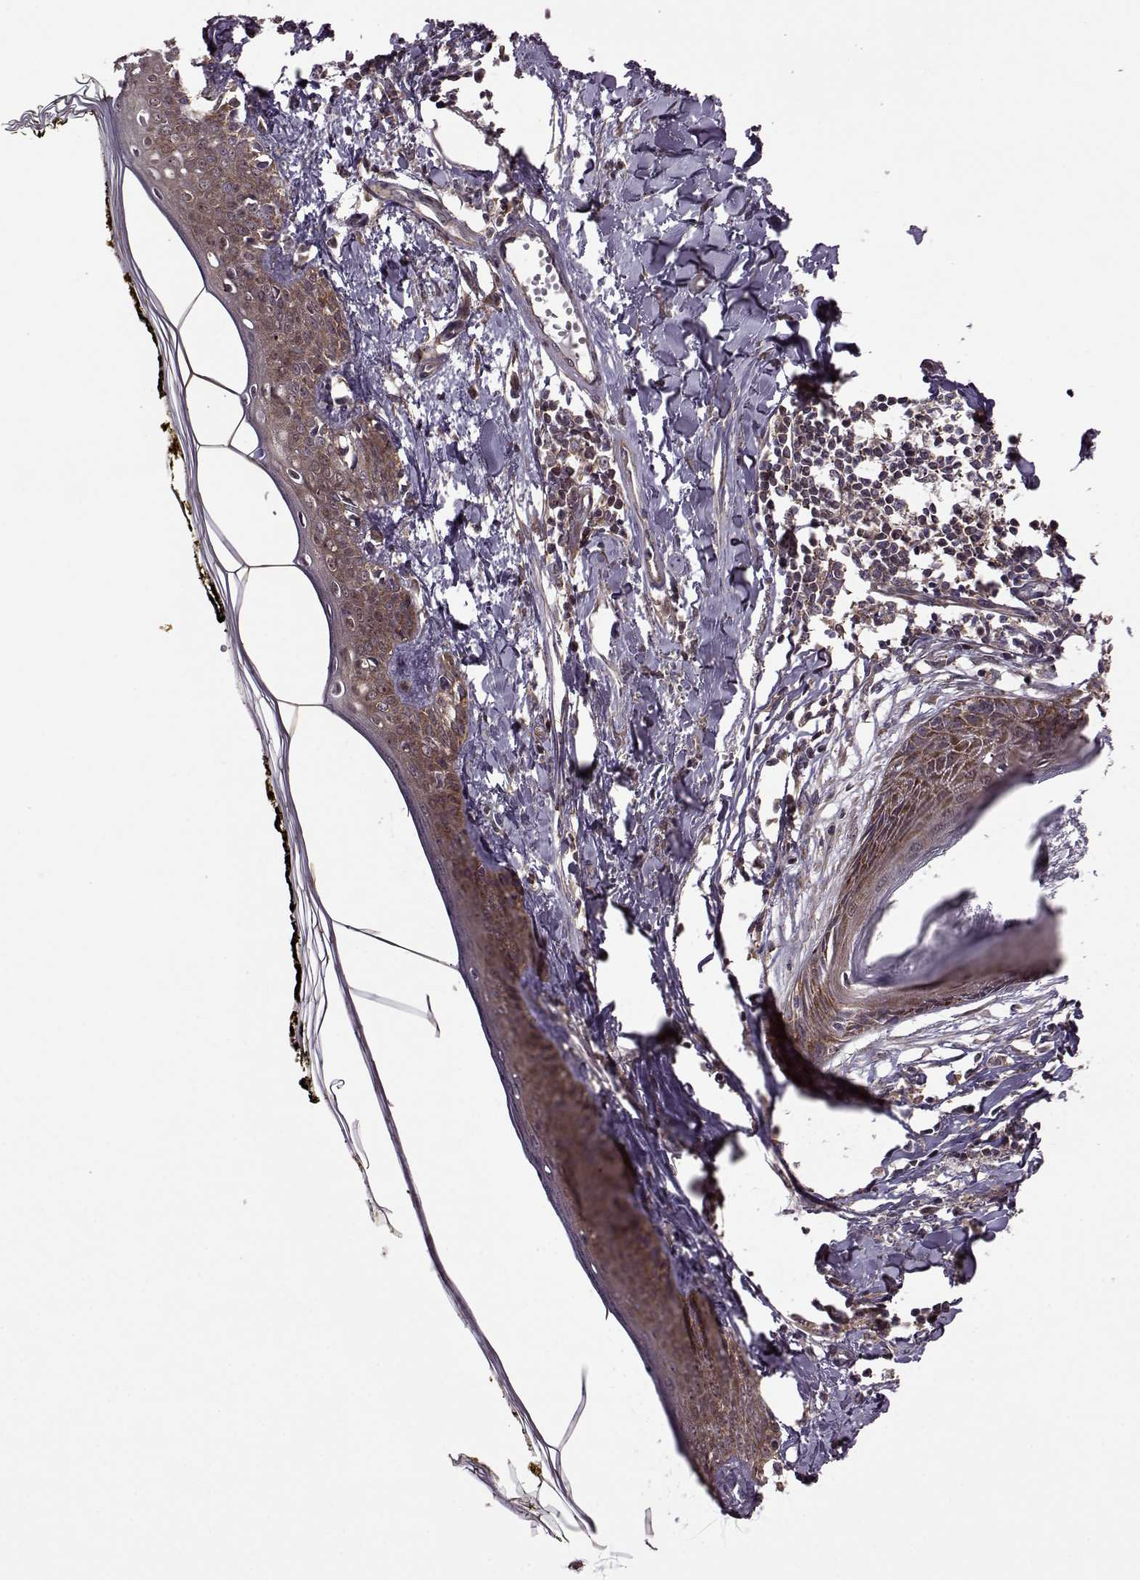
{"staining": {"intensity": "strong", "quantity": ">75%", "location": "cytoplasmic/membranous"}, "tissue": "skin", "cell_type": "Fibroblasts", "image_type": "normal", "snomed": [{"axis": "morphology", "description": "Normal tissue, NOS"}, {"axis": "topography", "description": "Skin"}], "caption": "A high amount of strong cytoplasmic/membranous positivity is seen in about >75% of fibroblasts in benign skin.", "gene": "URI1", "patient": {"sex": "male", "age": 76}}